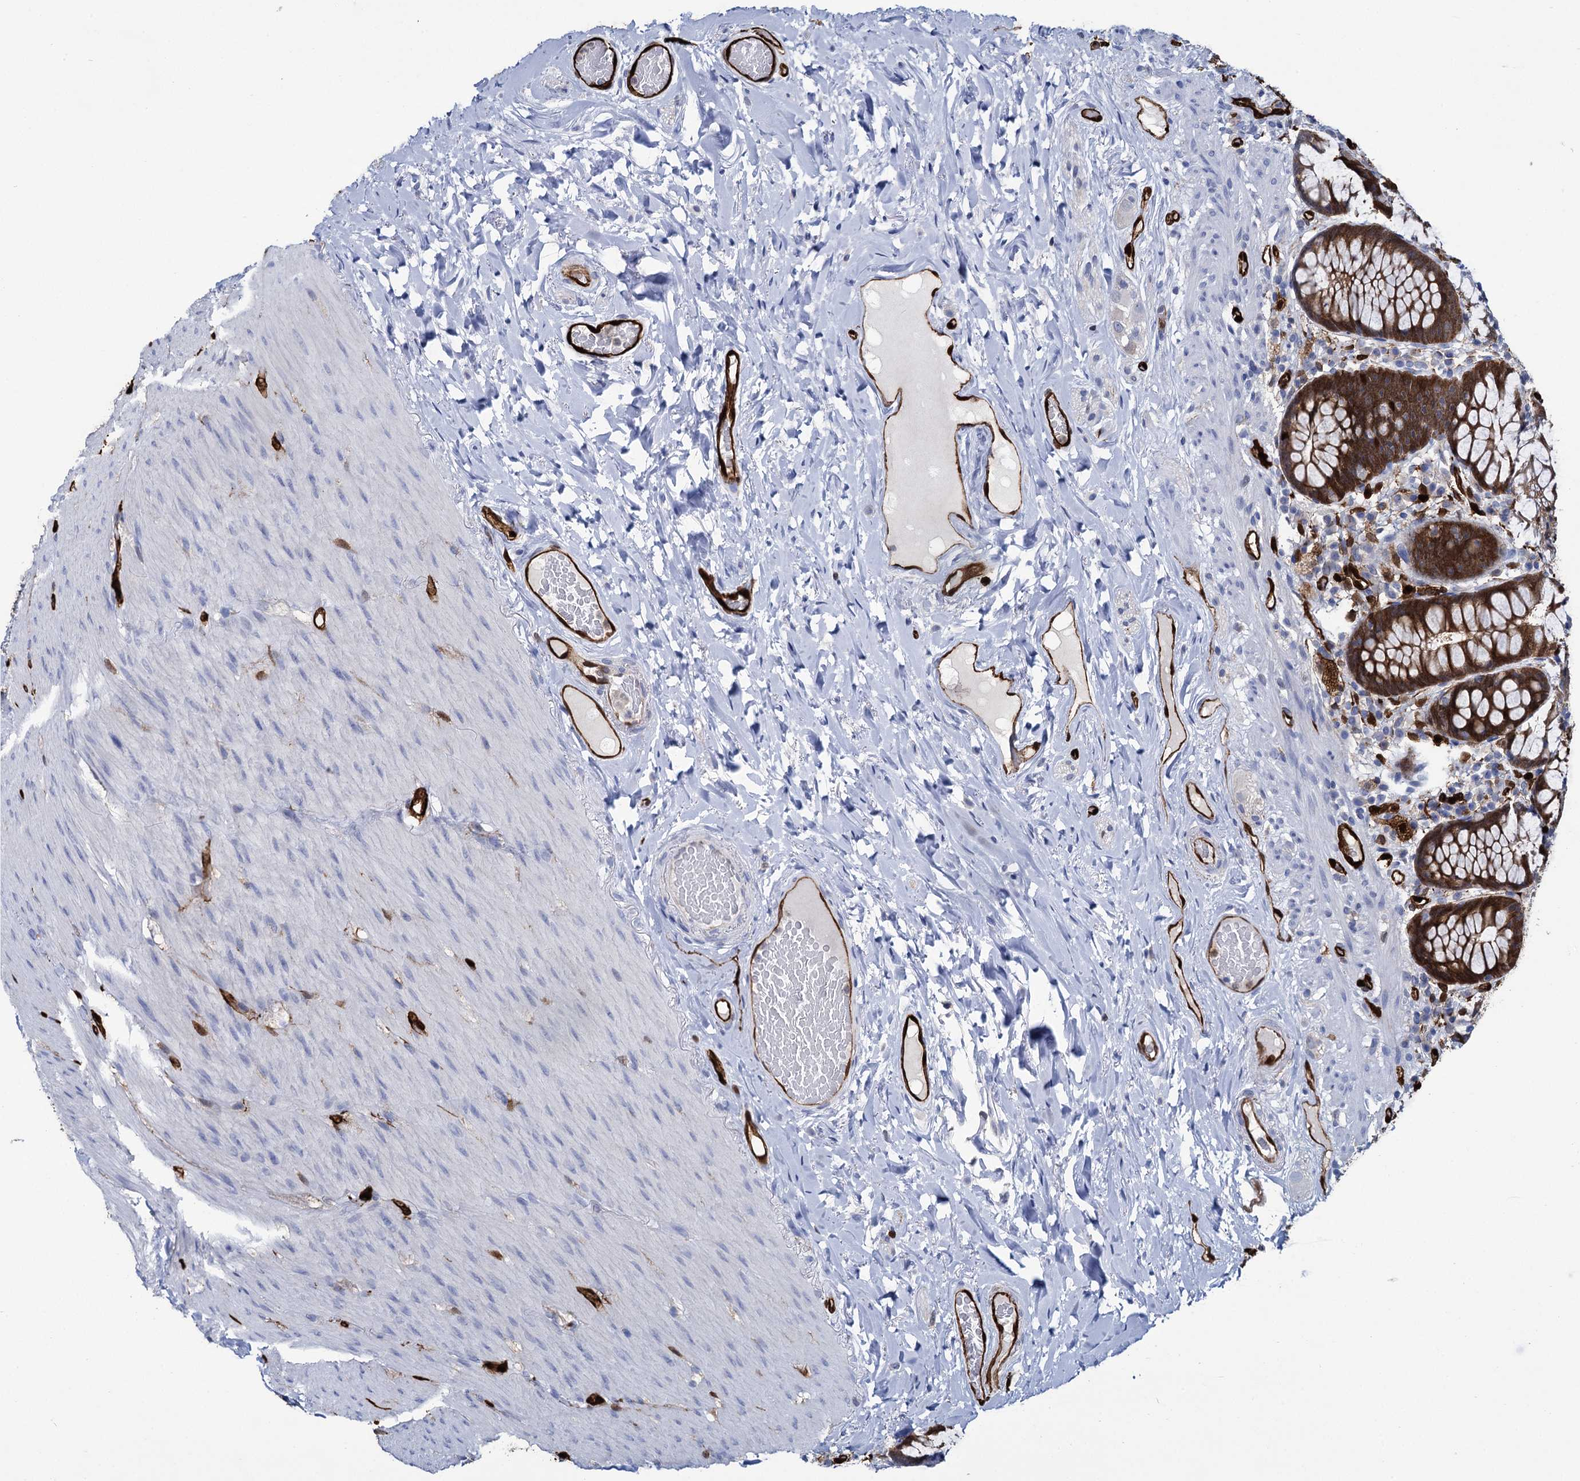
{"staining": {"intensity": "strong", "quantity": ">75%", "location": "cytoplasmic/membranous"}, "tissue": "rectum", "cell_type": "Glandular cells", "image_type": "normal", "snomed": [{"axis": "morphology", "description": "Normal tissue, NOS"}, {"axis": "topography", "description": "Rectum"}], "caption": "Immunohistochemistry staining of normal rectum, which reveals high levels of strong cytoplasmic/membranous positivity in about >75% of glandular cells indicating strong cytoplasmic/membranous protein expression. The staining was performed using DAB (3,3'-diaminobenzidine) (brown) for protein detection and nuclei were counterstained in hematoxylin (blue).", "gene": "FABP5", "patient": {"sex": "male", "age": 83}}